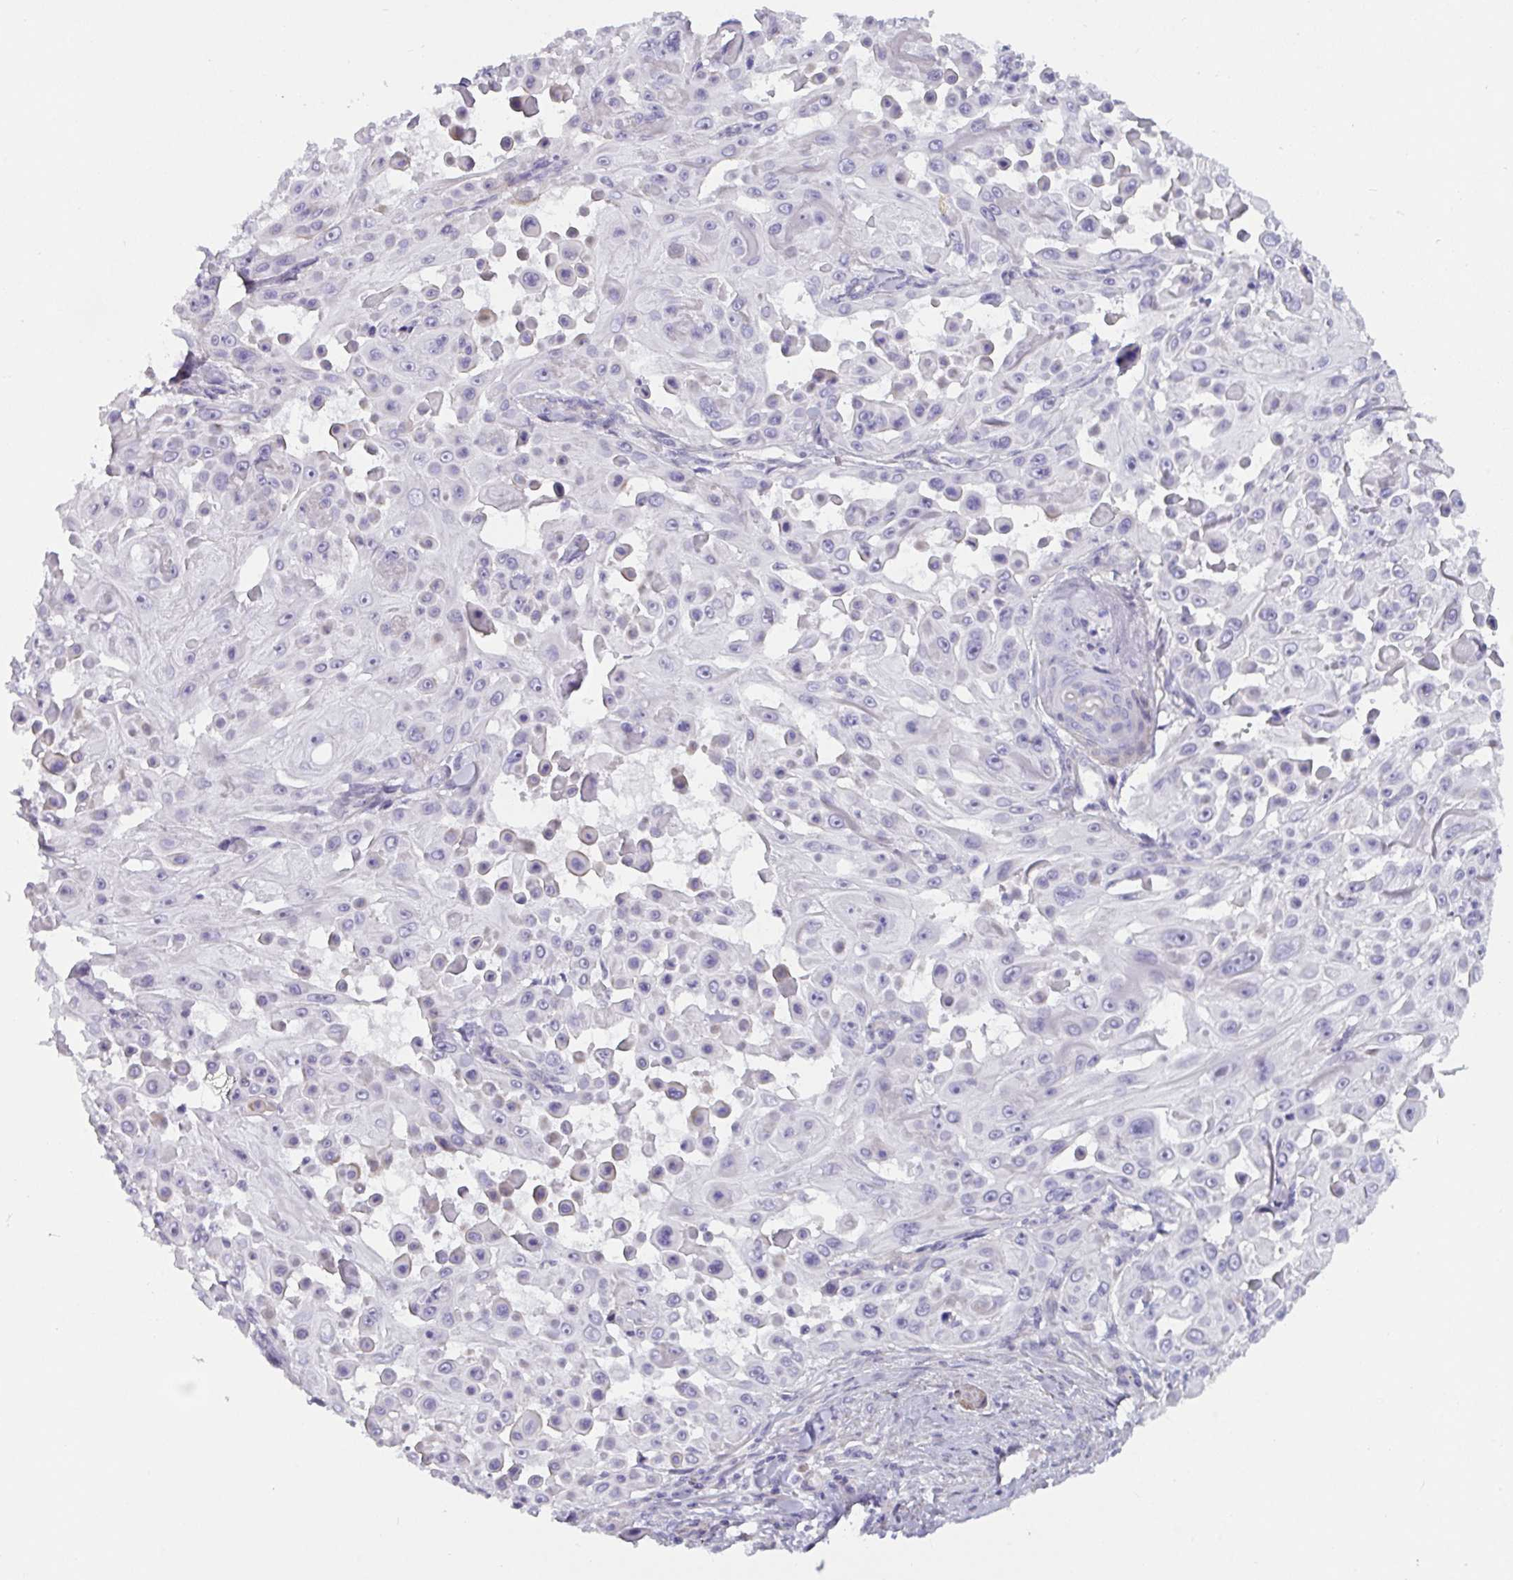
{"staining": {"intensity": "negative", "quantity": "none", "location": "none"}, "tissue": "skin cancer", "cell_type": "Tumor cells", "image_type": "cancer", "snomed": [{"axis": "morphology", "description": "Squamous cell carcinoma, NOS"}, {"axis": "topography", "description": "Skin"}], "caption": "Immunohistochemistry photomicrograph of skin cancer stained for a protein (brown), which displays no staining in tumor cells. (DAB (3,3'-diaminobenzidine) immunohistochemistry, high magnification).", "gene": "OR5P3", "patient": {"sex": "male", "age": 91}}